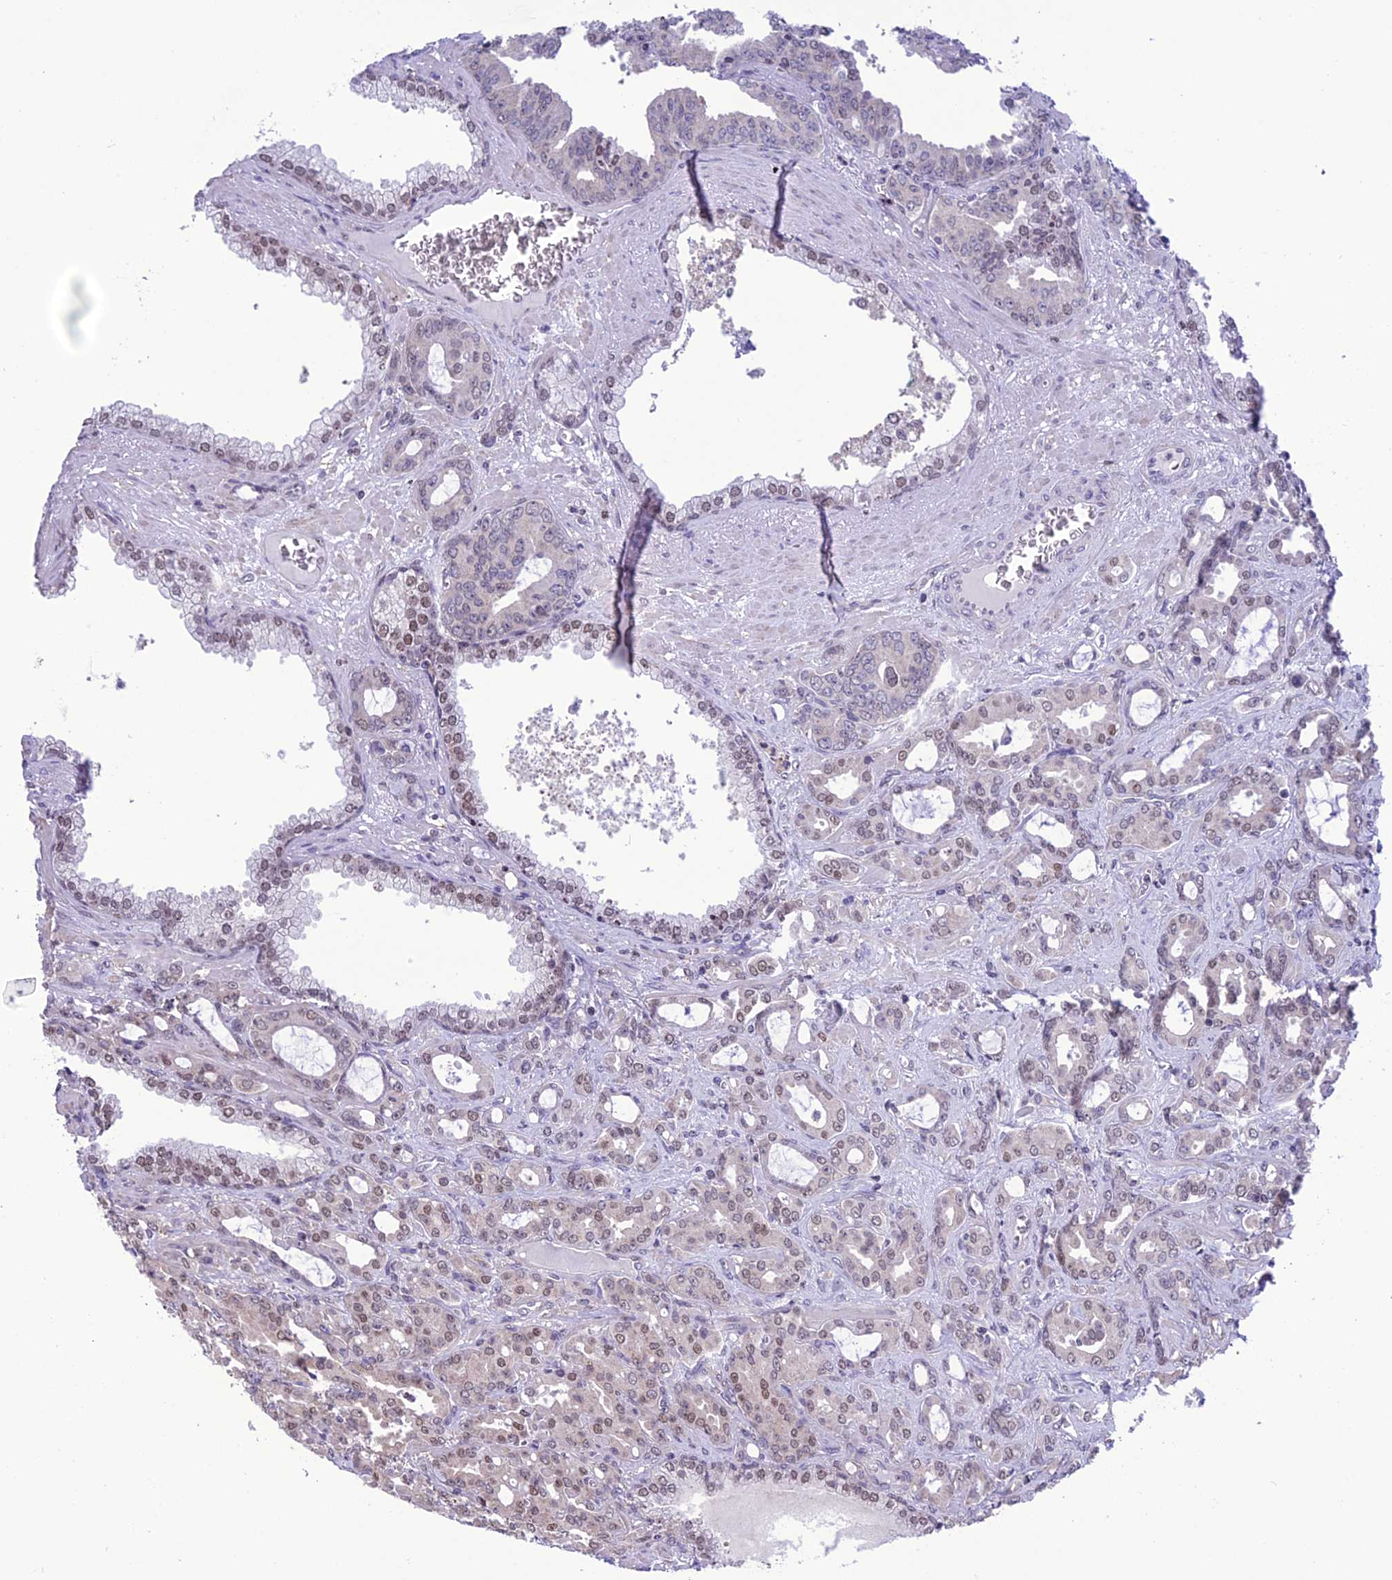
{"staining": {"intensity": "weak", "quantity": "<25%", "location": "nuclear"}, "tissue": "prostate cancer", "cell_type": "Tumor cells", "image_type": "cancer", "snomed": [{"axis": "morphology", "description": "Adenocarcinoma, High grade"}, {"axis": "topography", "description": "Prostate"}], "caption": "DAB (3,3'-diaminobenzidine) immunohistochemical staining of human prostate cancer demonstrates no significant staining in tumor cells.", "gene": "MIS12", "patient": {"sex": "male", "age": 72}}